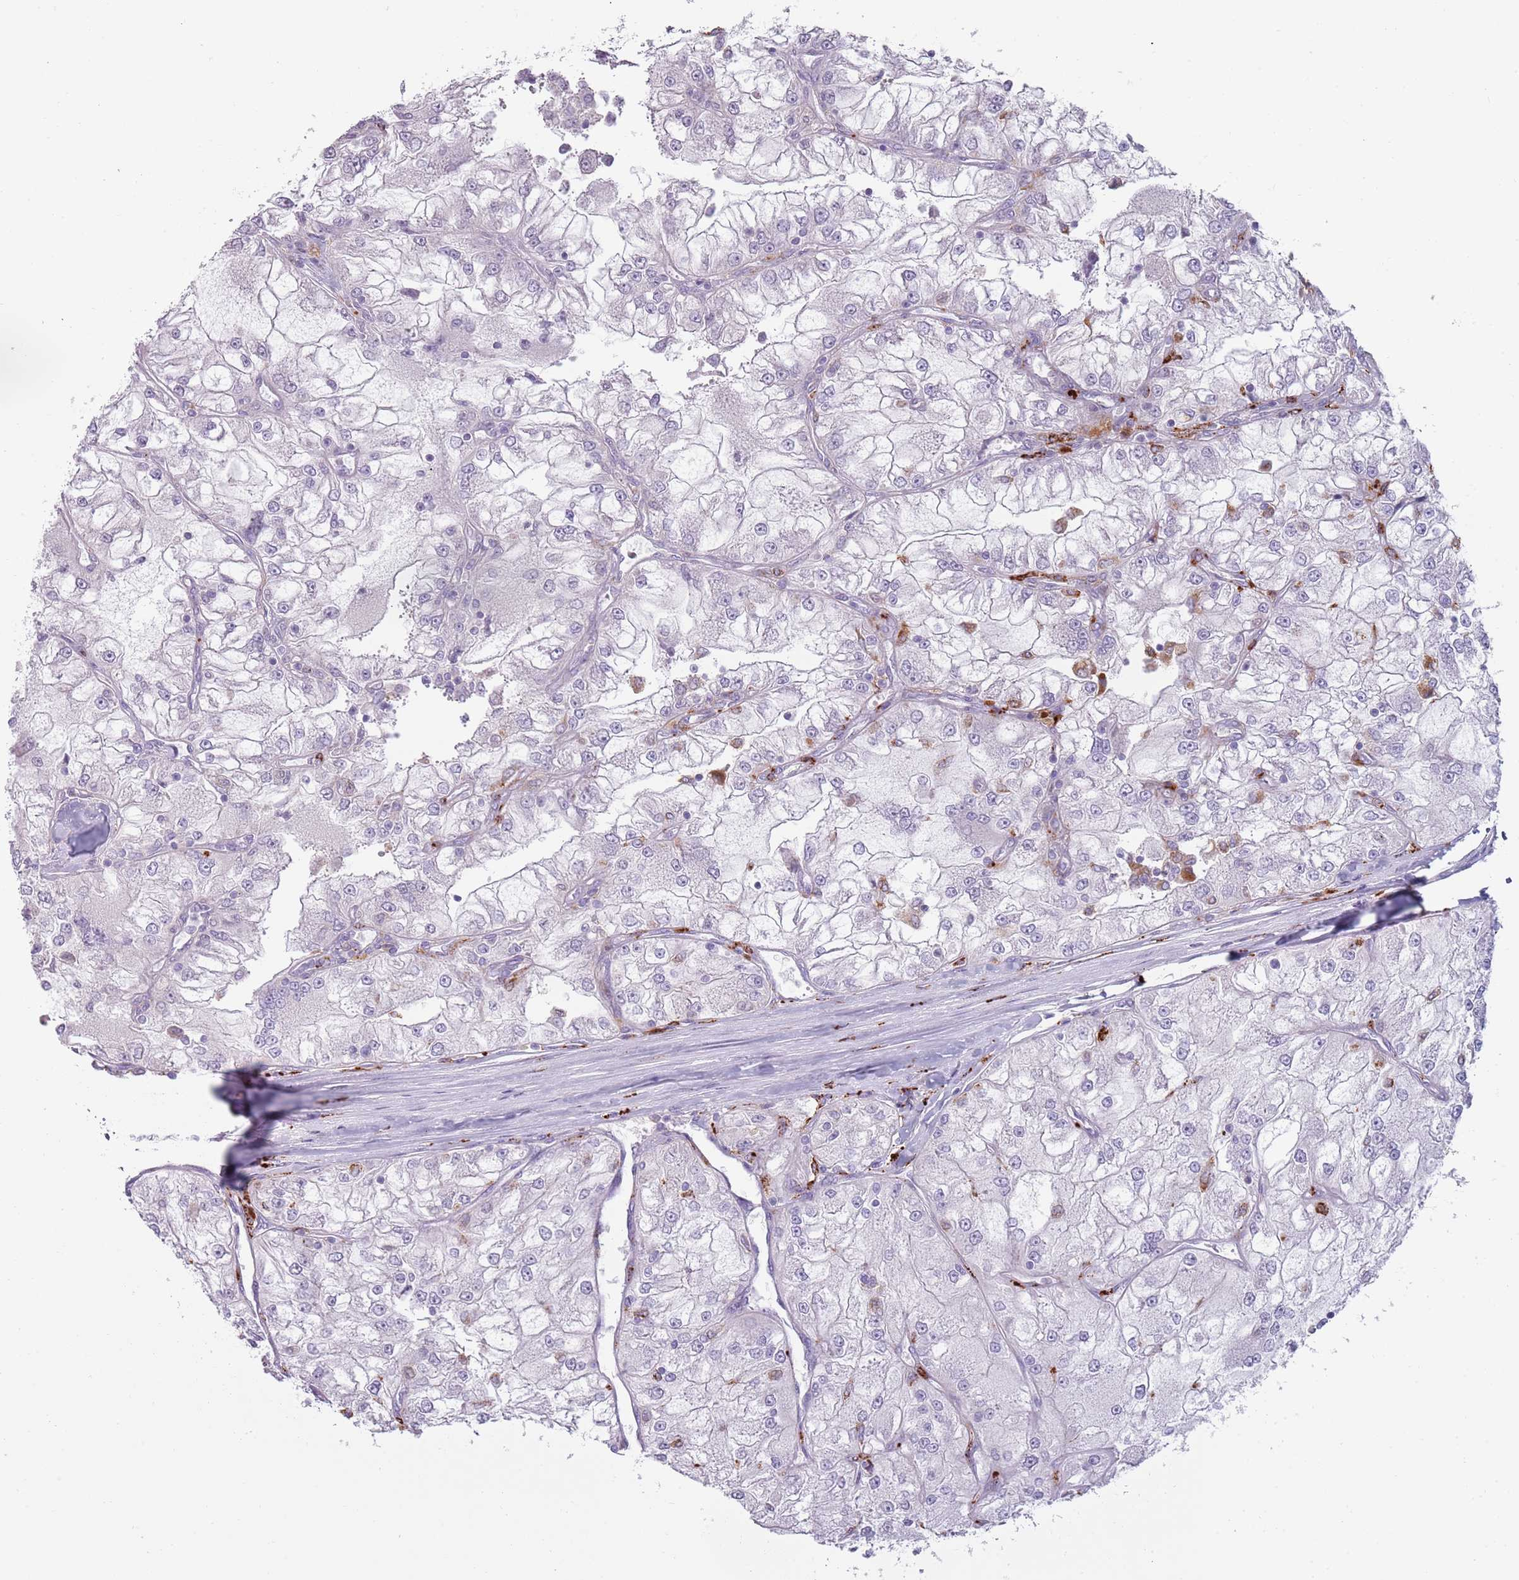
{"staining": {"intensity": "negative", "quantity": "none", "location": "none"}, "tissue": "renal cancer", "cell_type": "Tumor cells", "image_type": "cancer", "snomed": [{"axis": "morphology", "description": "Adenocarcinoma, NOS"}, {"axis": "topography", "description": "Kidney"}], "caption": "Immunohistochemistry micrograph of renal cancer stained for a protein (brown), which shows no staining in tumor cells.", "gene": "NWD2", "patient": {"sex": "female", "age": 72}}